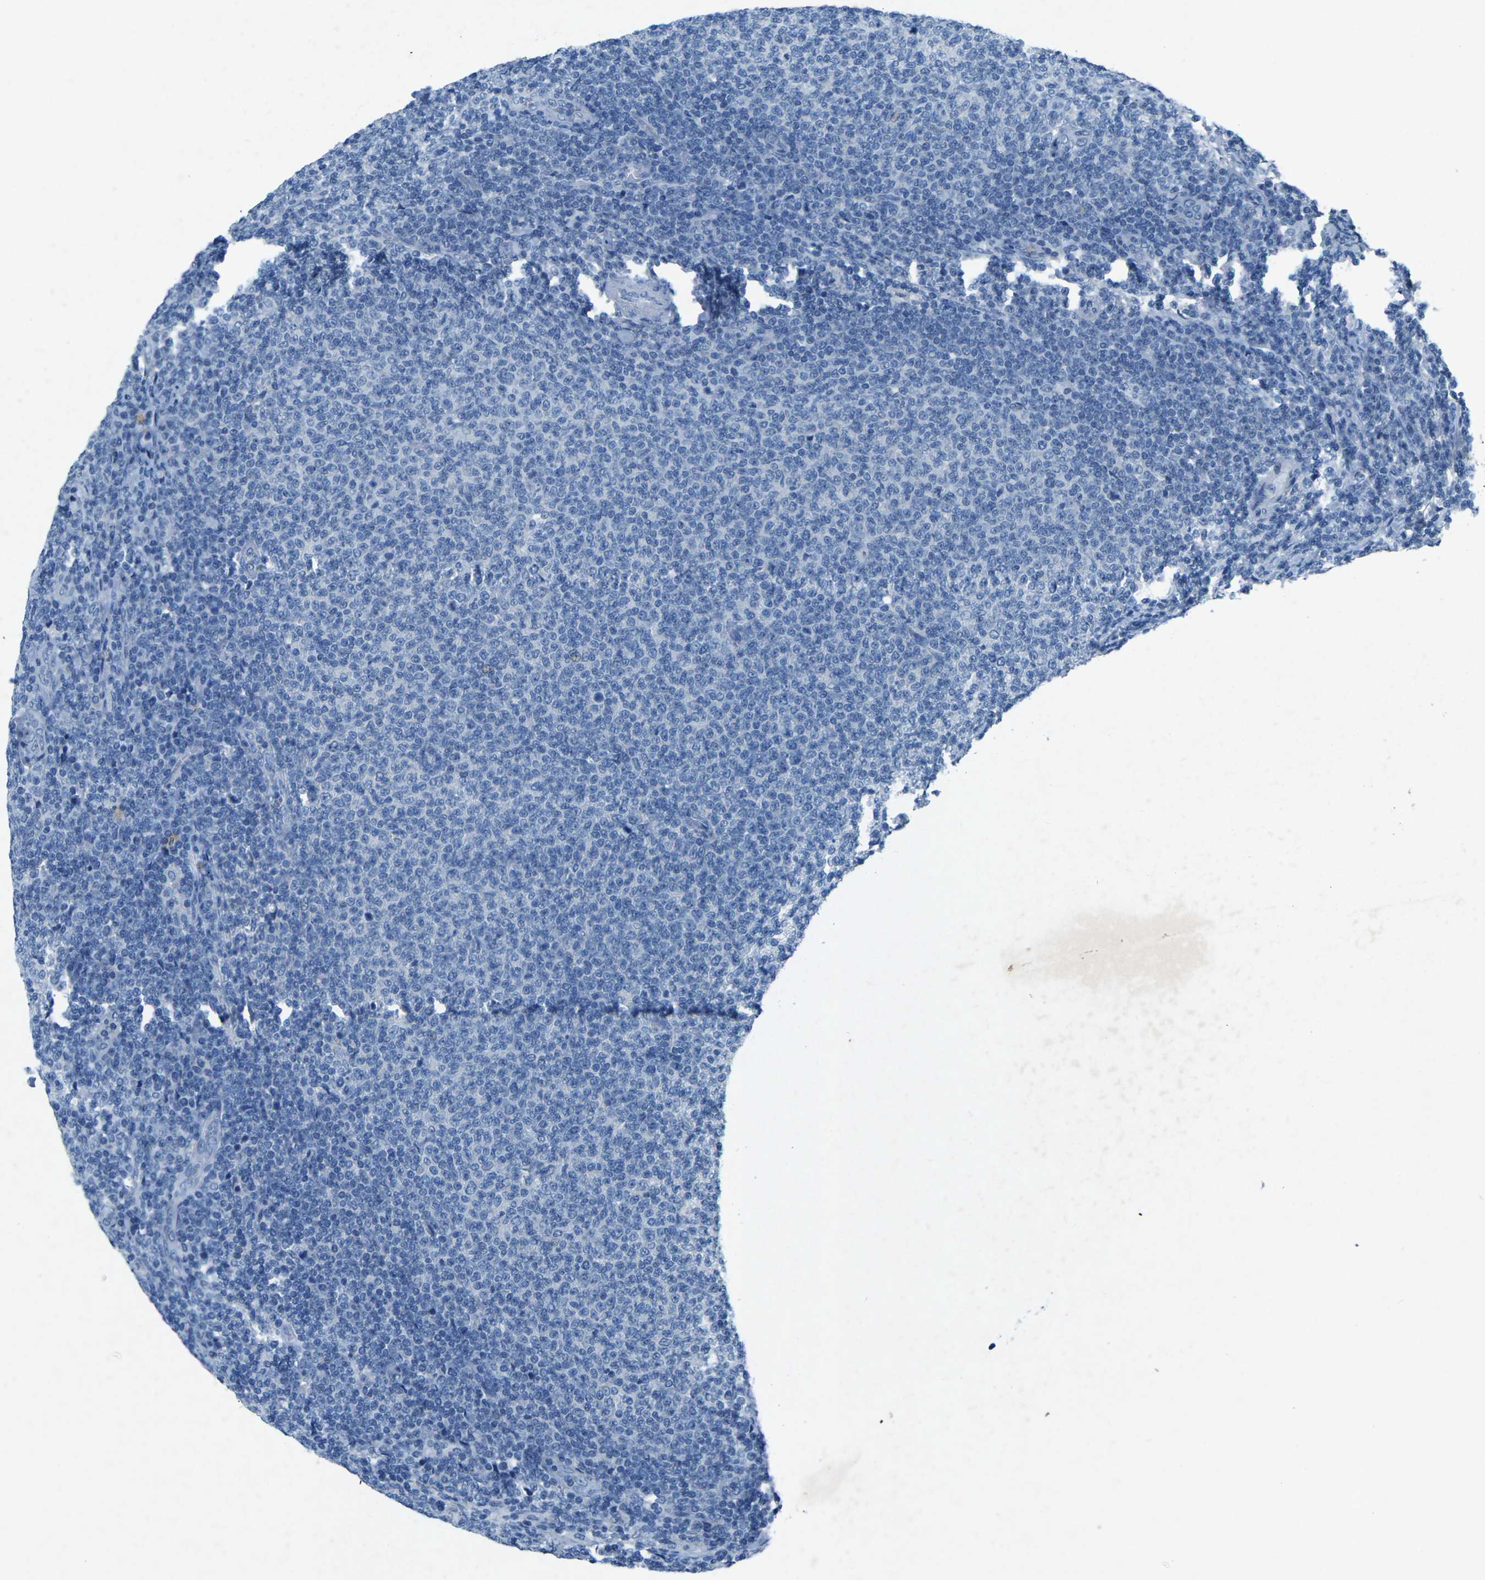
{"staining": {"intensity": "negative", "quantity": "none", "location": "none"}, "tissue": "lymphoma", "cell_type": "Tumor cells", "image_type": "cancer", "snomed": [{"axis": "morphology", "description": "Malignant lymphoma, non-Hodgkin's type, Low grade"}, {"axis": "topography", "description": "Lymph node"}], "caption": "Tumor cells are negative for brown protein staining in lymphoma.", "gene": "PLG", "patient": {"sex": "male", "age": 66}}